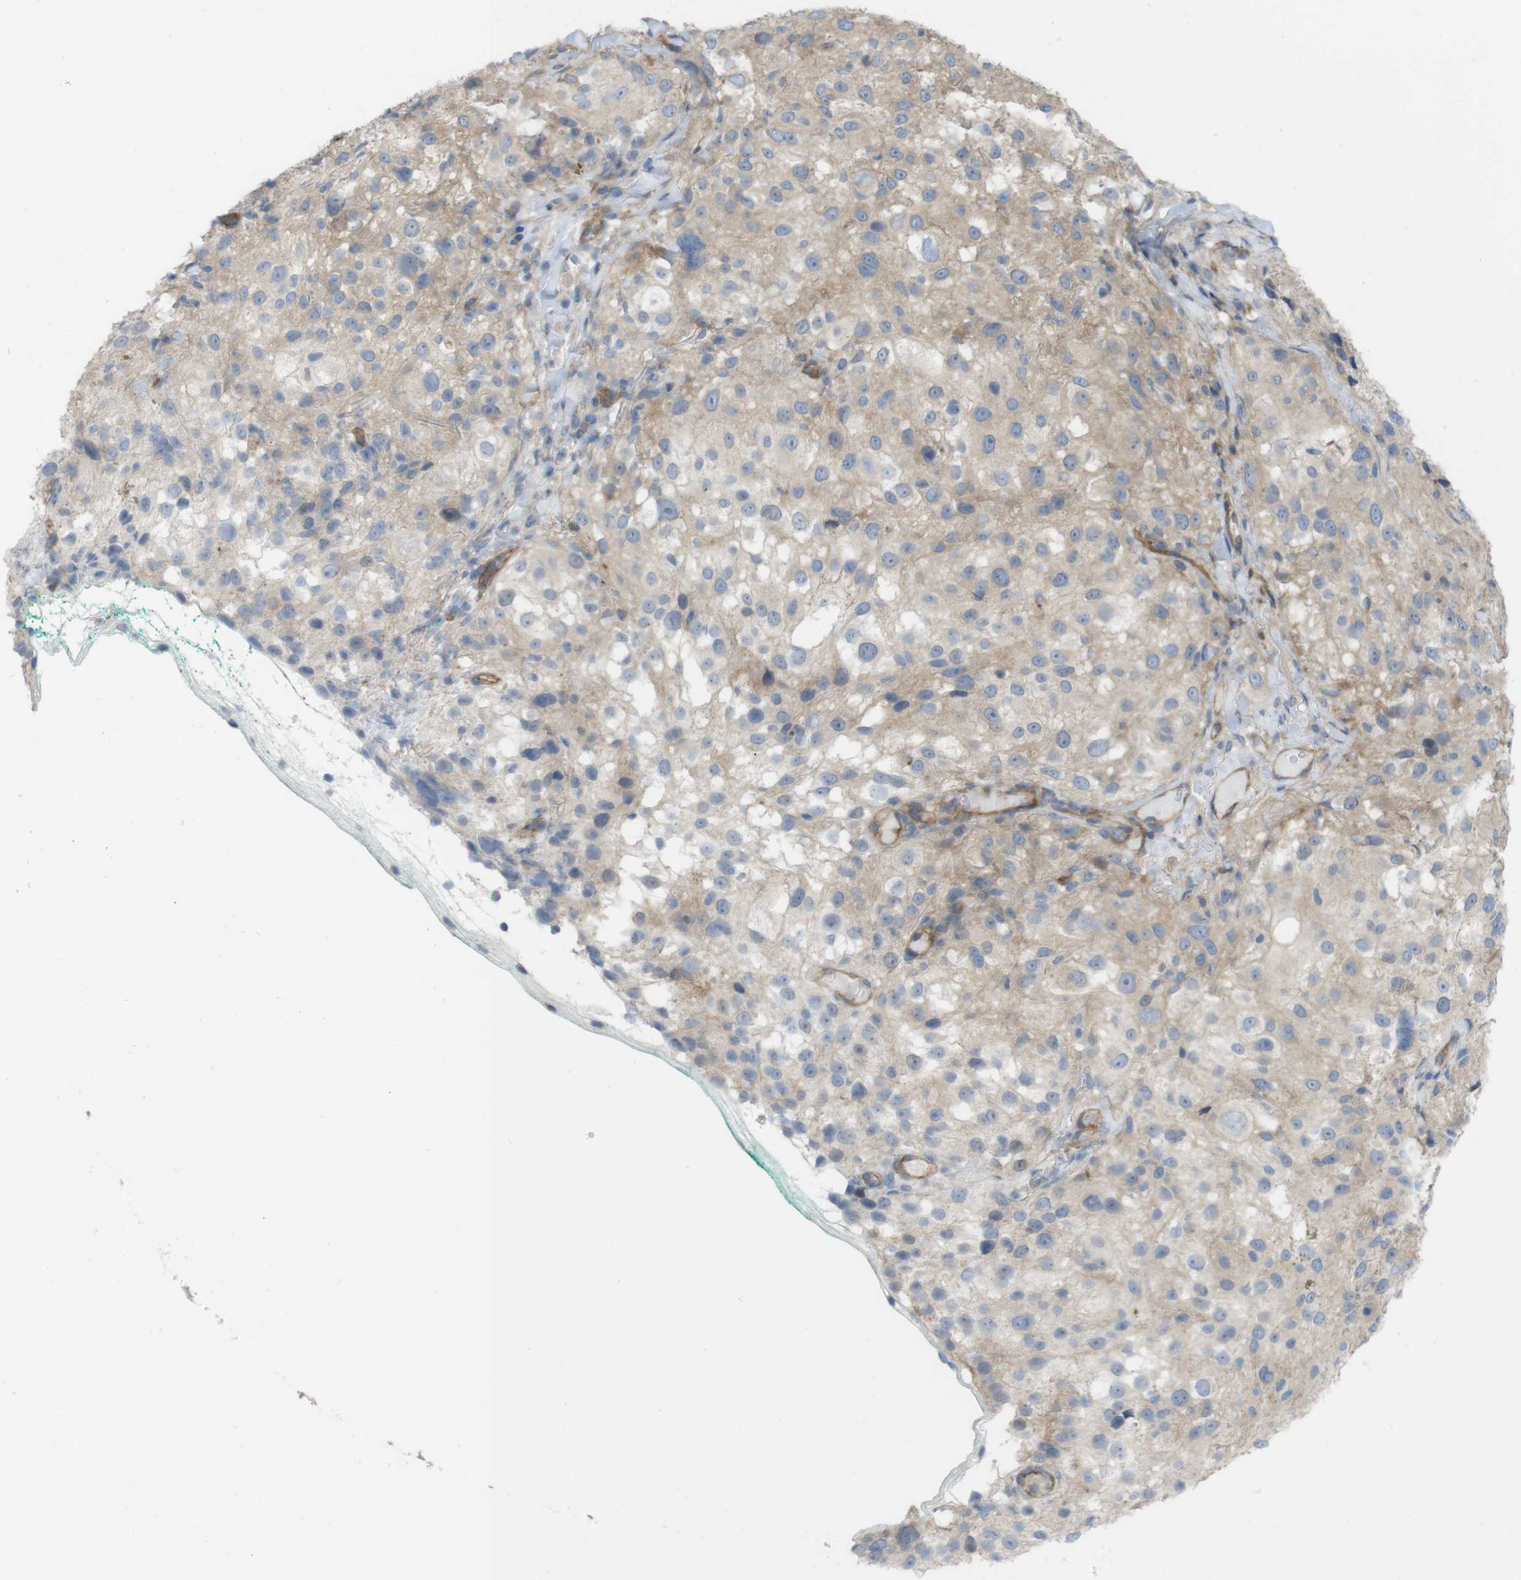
{"staining": {"intensity": "weak", "quantity": ">75%", "location": "cytoplasmic/membranous"}, "tissue": "melanoma", "cell_type": "Tumor cells", "image_type": "cancer", "snomed": [{"axis": "morphology", "description": "Necrosis, NOS"}, {"axis": "morphology", "description": "Malignant melanoma, NOS"}, {"axis": "topography", "description": "Skin"}], "caption": "A brown stain highlights weak cytoplasmic/membranous expression of a protein in human melanoma tumor cells. The staining is performed using DAB (3,3'-diaminobenzidine) brown chromogen to label protein expression. The nuclei are counter-stained blue using hematoxylin.", "gene": "PREX2", "patient": {"sex": "female", "age": 87}}